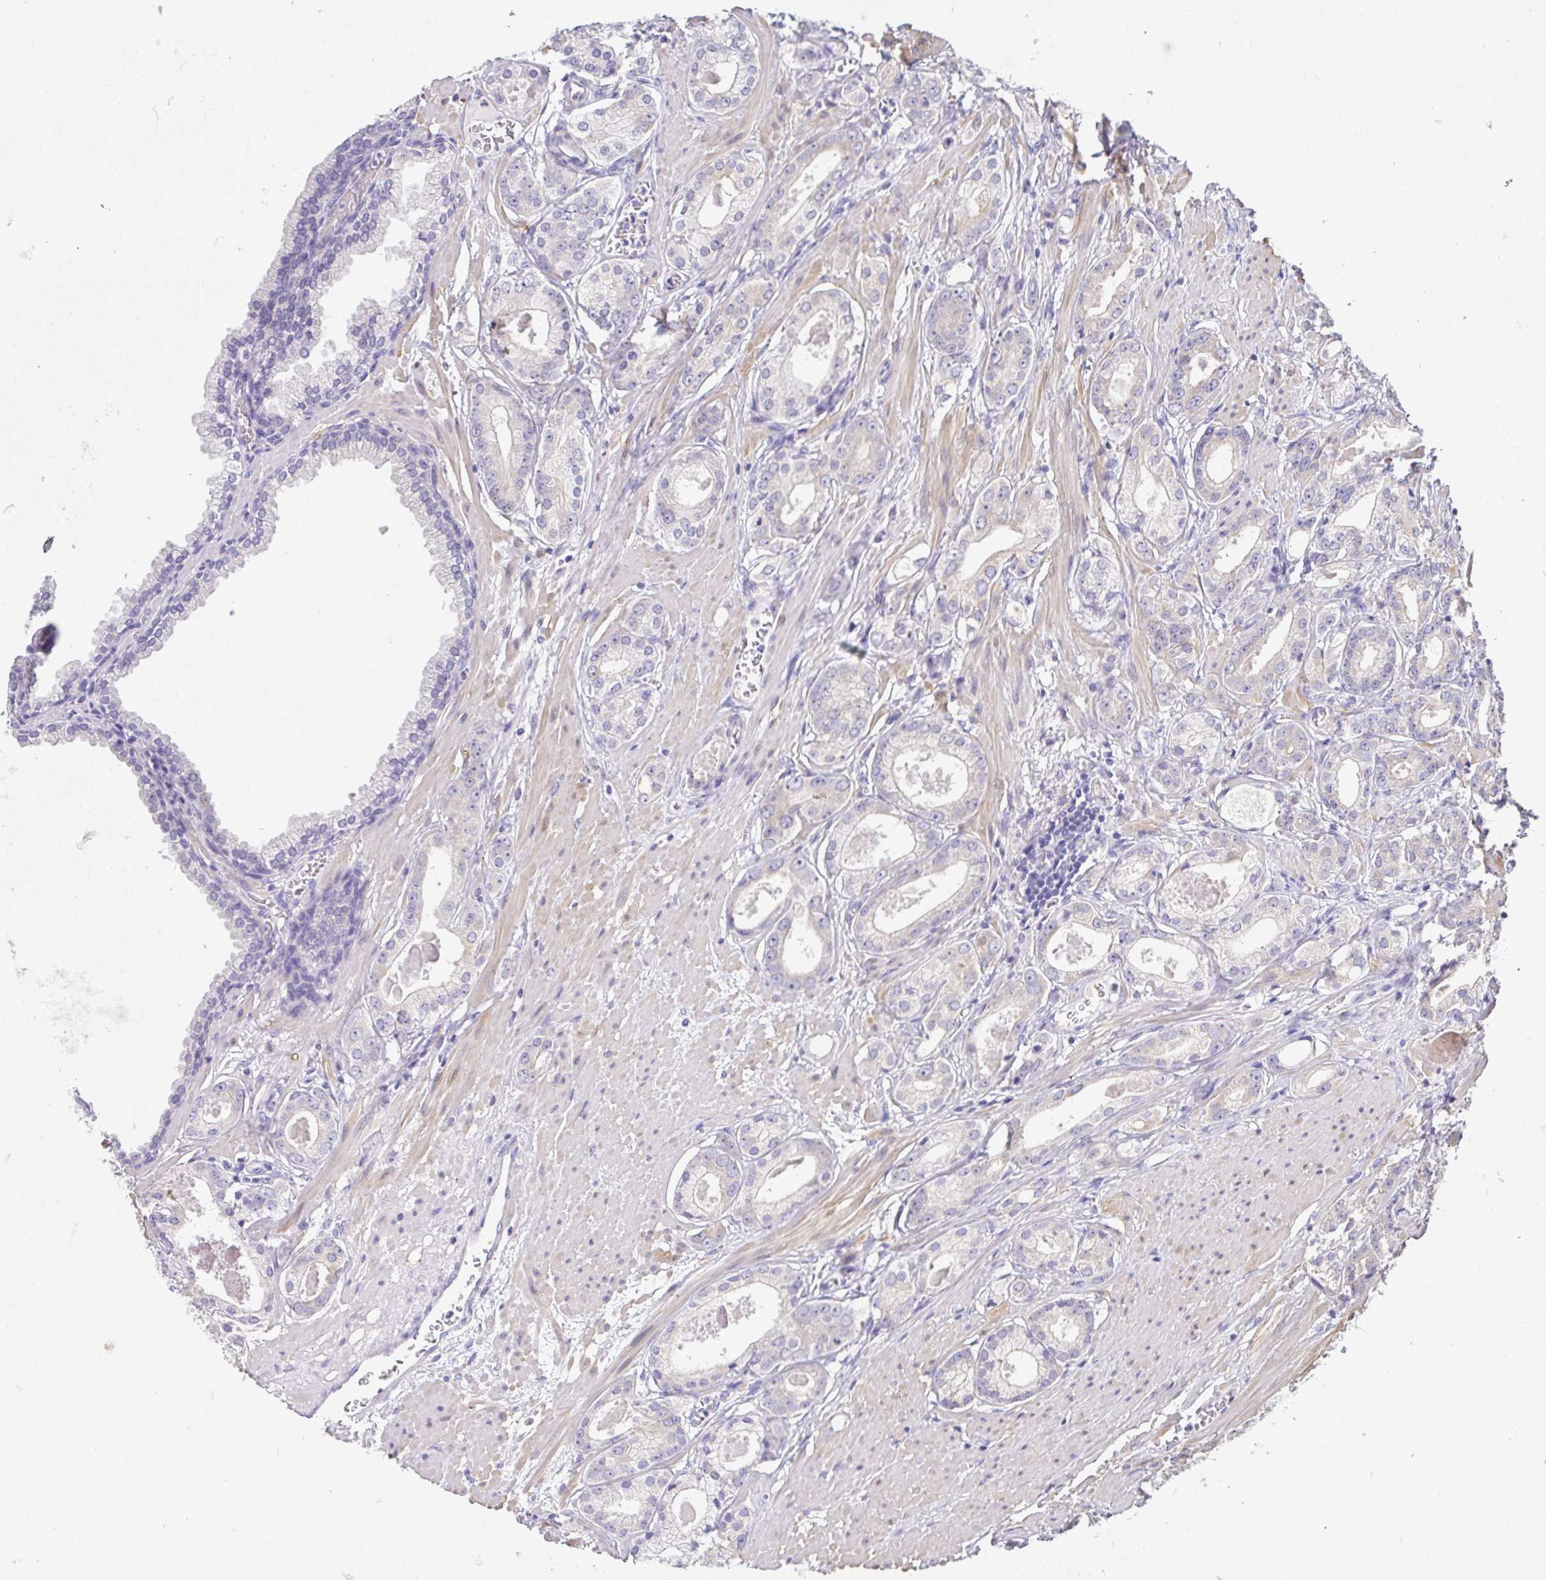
{"staining": {"intensity": "negative", "quantity": "none", "location": "none"}, "tissue": "prostate cancer", "cell_type": "Tumor cells", "image_type": "cancer", "snomed": [{"axis": "morphology", "description": "Adenocarcinoma, NOS"}, {"axis": "morphology", "description": "Adenocarcinoma, Low grade"}, {"axis": "topography", "description": "Prostate"}], "caption": "The IHC photomicrograph has no significant expression in tumor cells of prostate low-grade adenocarcinoma tissue.", "gene": "FABP3", "patient": {"sex": "male", "age": 64}}